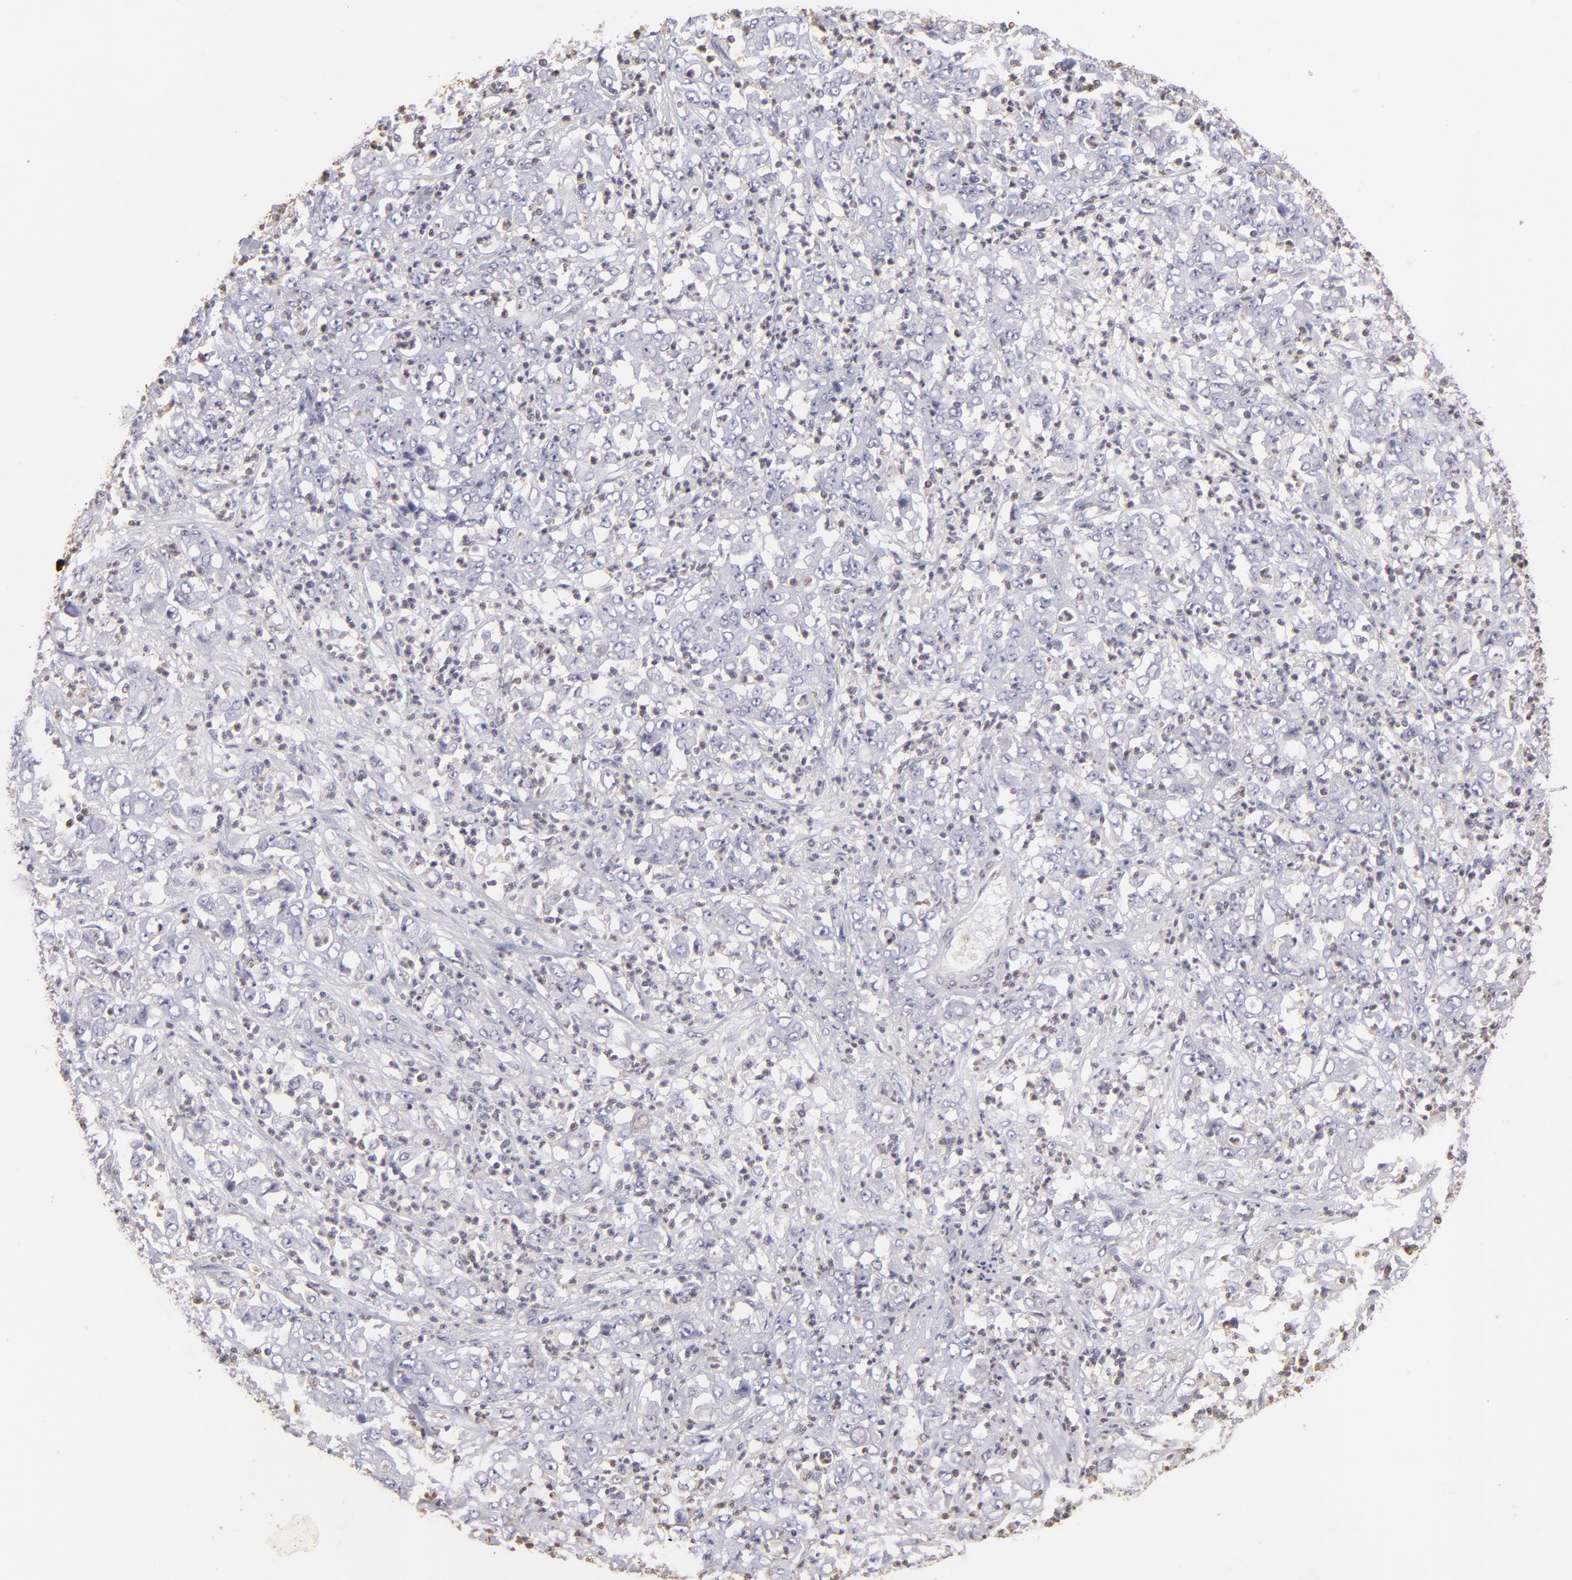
{"staining": {"intensity": "negative", "quantity": "none", "location": "none"}, "tissue": "stomach cancer", "cell_type": "Tumor cells", "image_type": "cancer", "snomed": [{"axis": "morphology", "description": "Adenocarcinoma, NOS"}, {"axis": "topography", "description": "Stomach, lower"}], "caption": "This is an IHC photomicrograph of stomach adenocarcinoma. There is no staining in tumor cells.", "gene": "S100A2", "patient": {"sex": "female", "age": 71}}